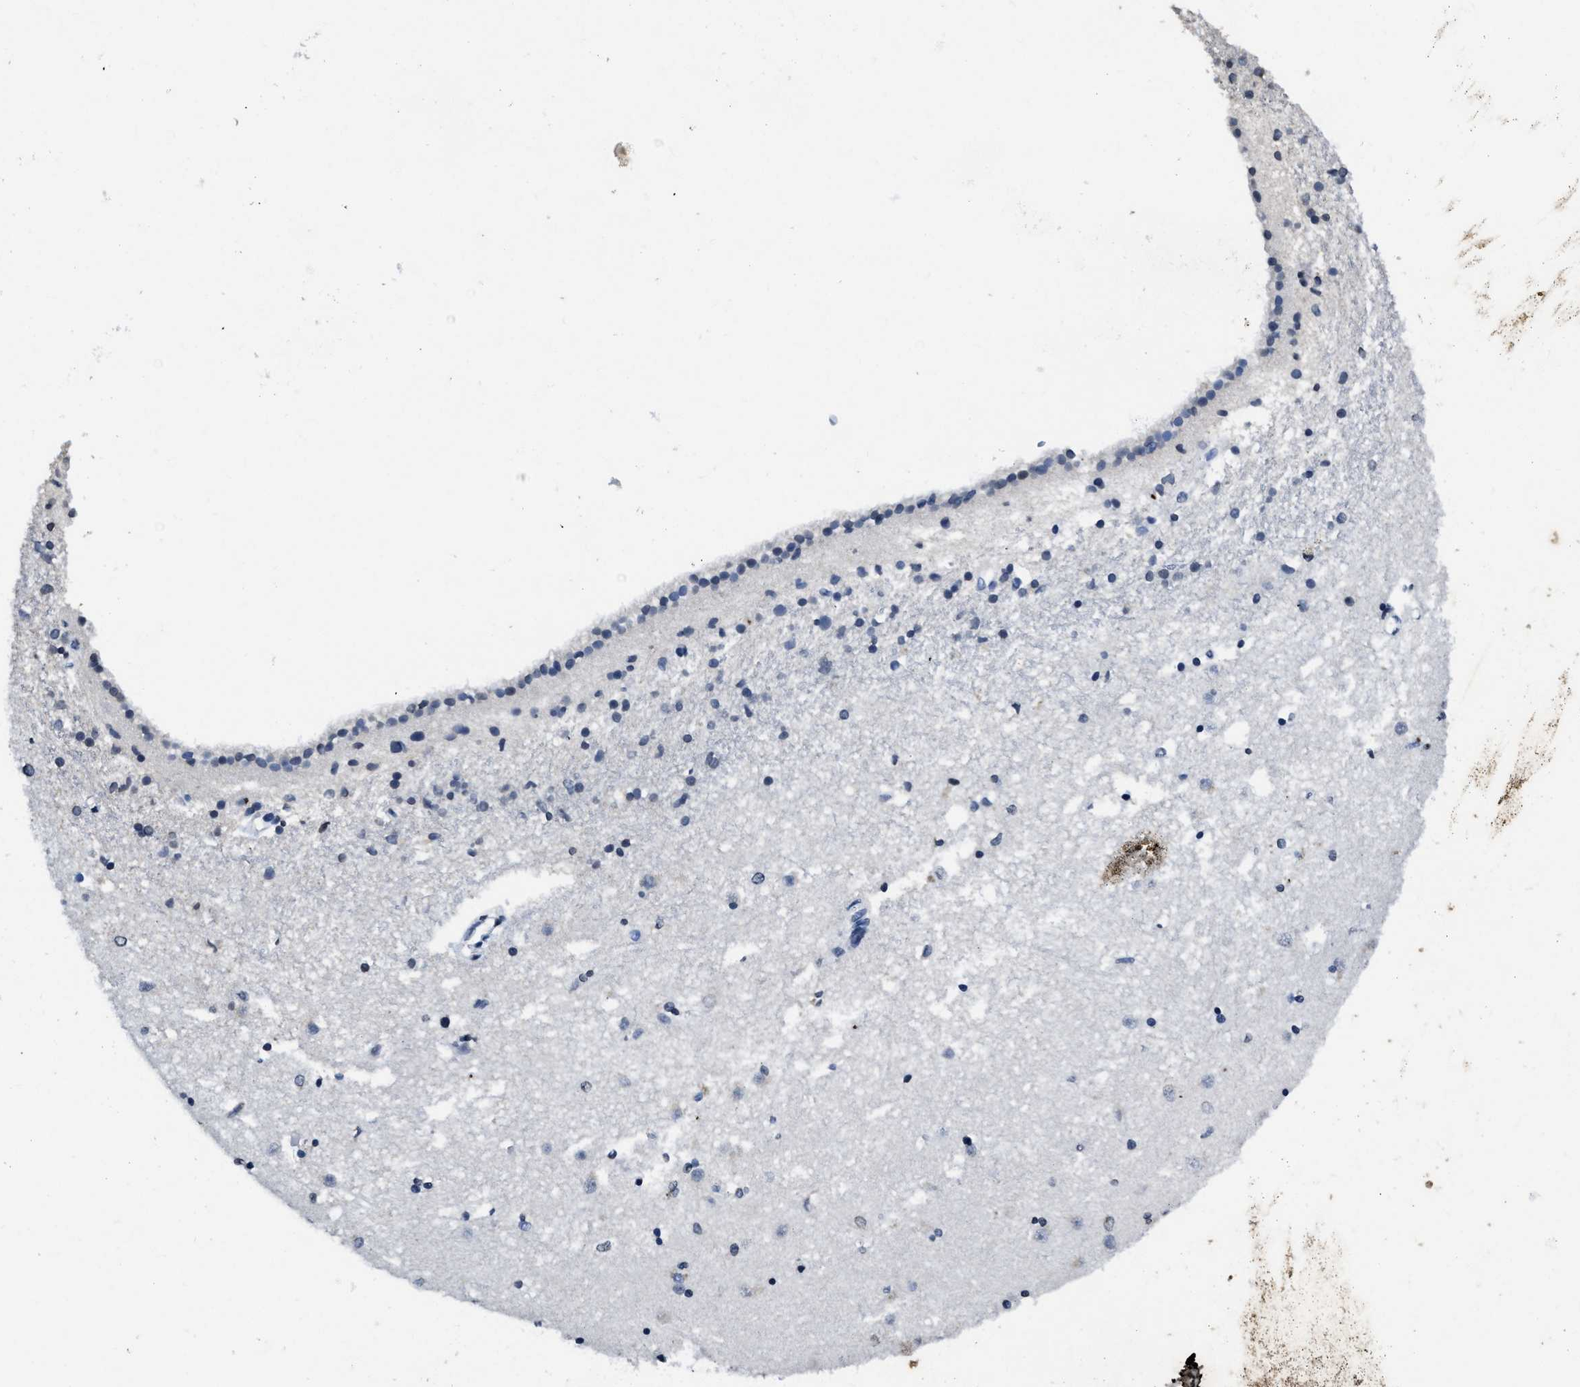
{"staining": {"intensity": "negative", "quantity": "none", "location": "none"}, "tissue": "caudate", "cell_type": "Glial cells", "image_type": "normal", "snomed": [{"axis": "morphology", "description": "Normal tissue, NOS"}, {"axis": "topography", "description": "Lateral ventricle wall"}], "caption": "Immunohistochemical staining of unremarkable caudate exhibits no significant positivity in glial cells.", "gene": "ITGA2B", "patient": {"sex": "male", "age": 45}}